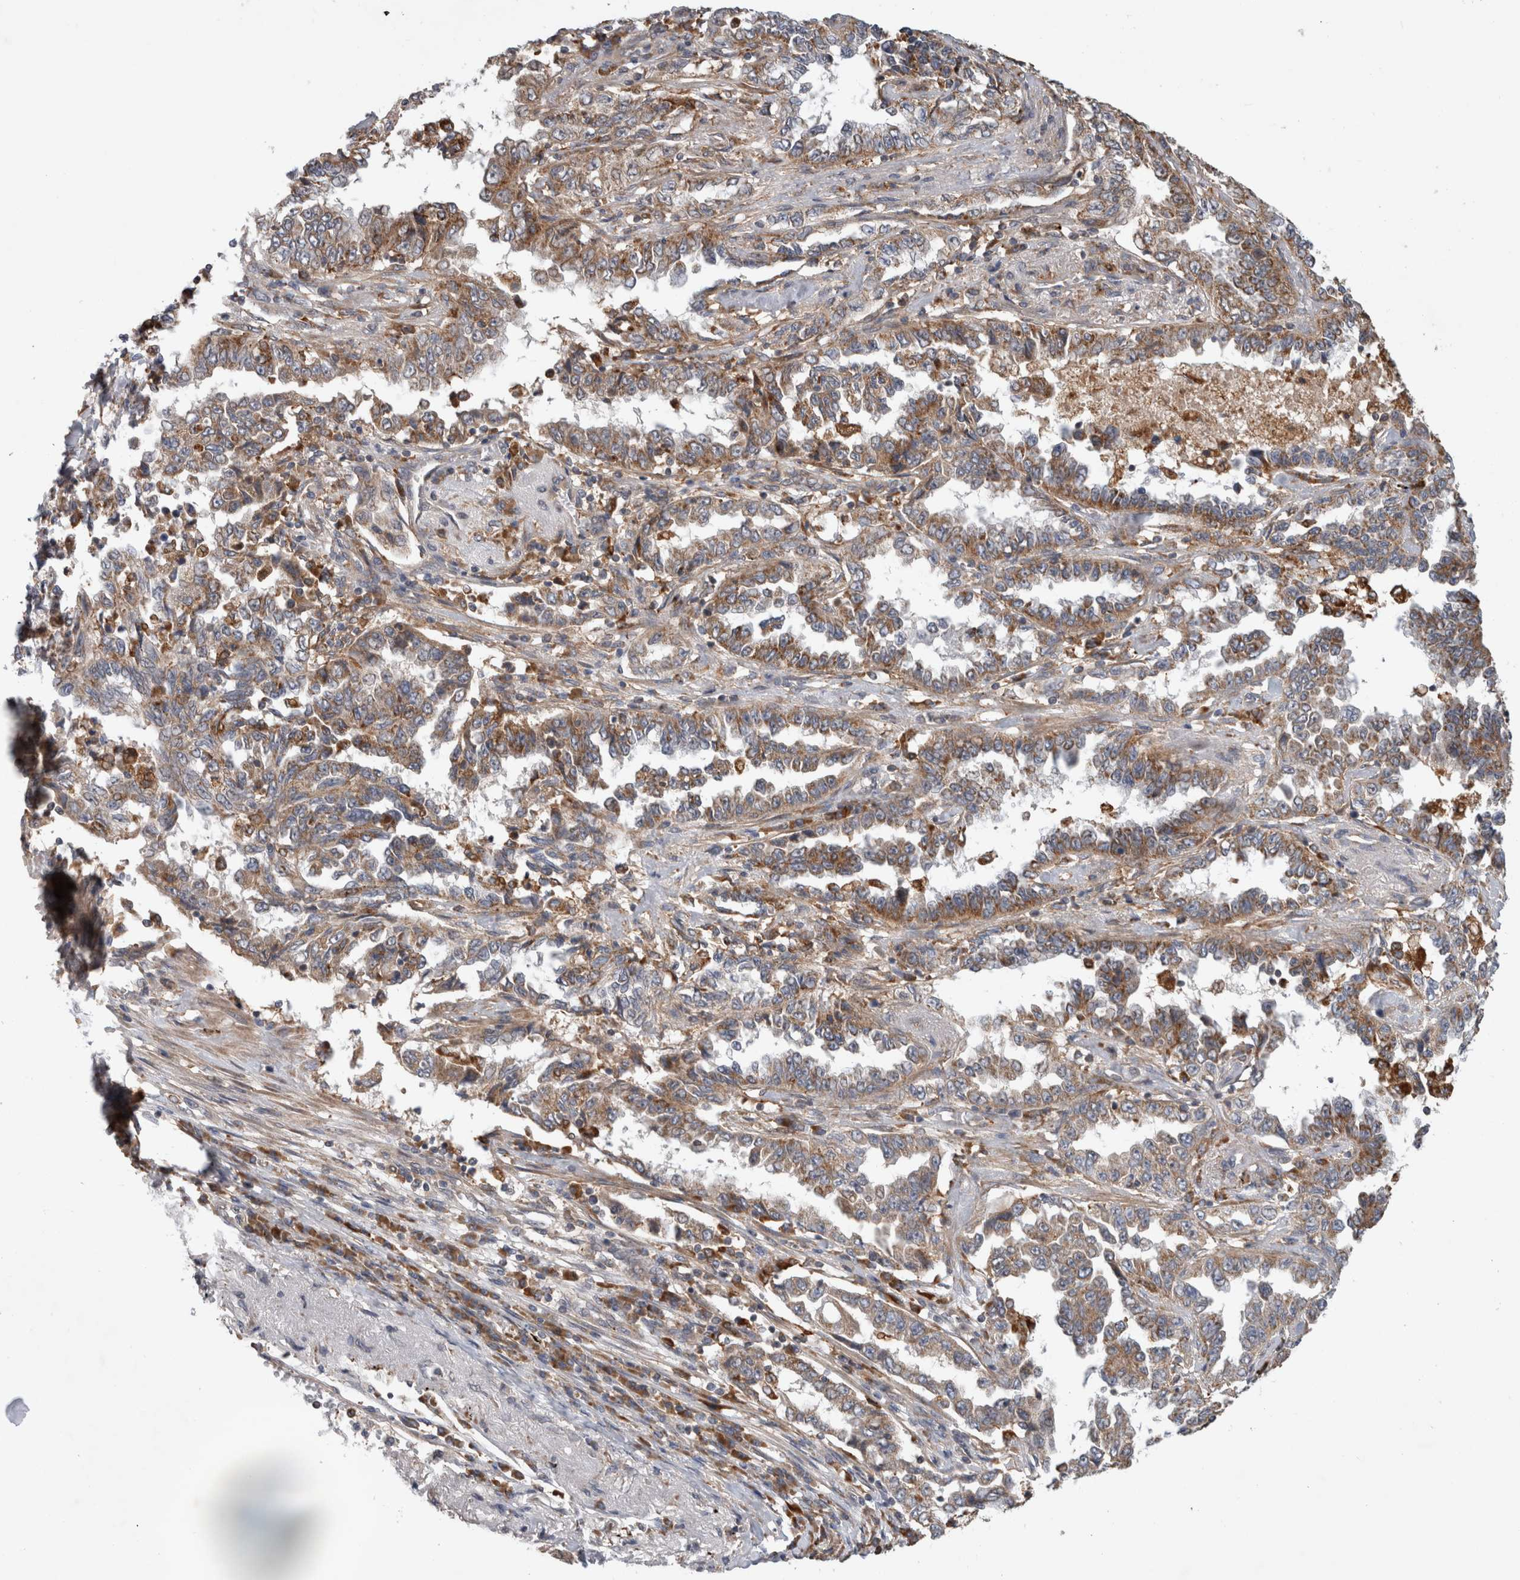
{"staining": {"intensity": "moderate", "quantity": ">75%", "location": "cytoplasmic/membranous"}, "tissue": "lung cancer", "cell_type": "Tumor cells", "image_type": "cancer", "snomed": [{"axis": "morphology", "description": "Adenocarcinoma, NOS"}, {"axis": "topography", "description": "Lung"}], "caption": "Adenocarcinoma (lung) was stained to show a protein in brown. There is medium levels of moderate cytoplasmic/membranous positivity in about >75% of tumor cells. (IHC, brightfield microscopy, high magnification).", "gene": "ADGRL3", "patient": {"sex": "female", "age": 51}}